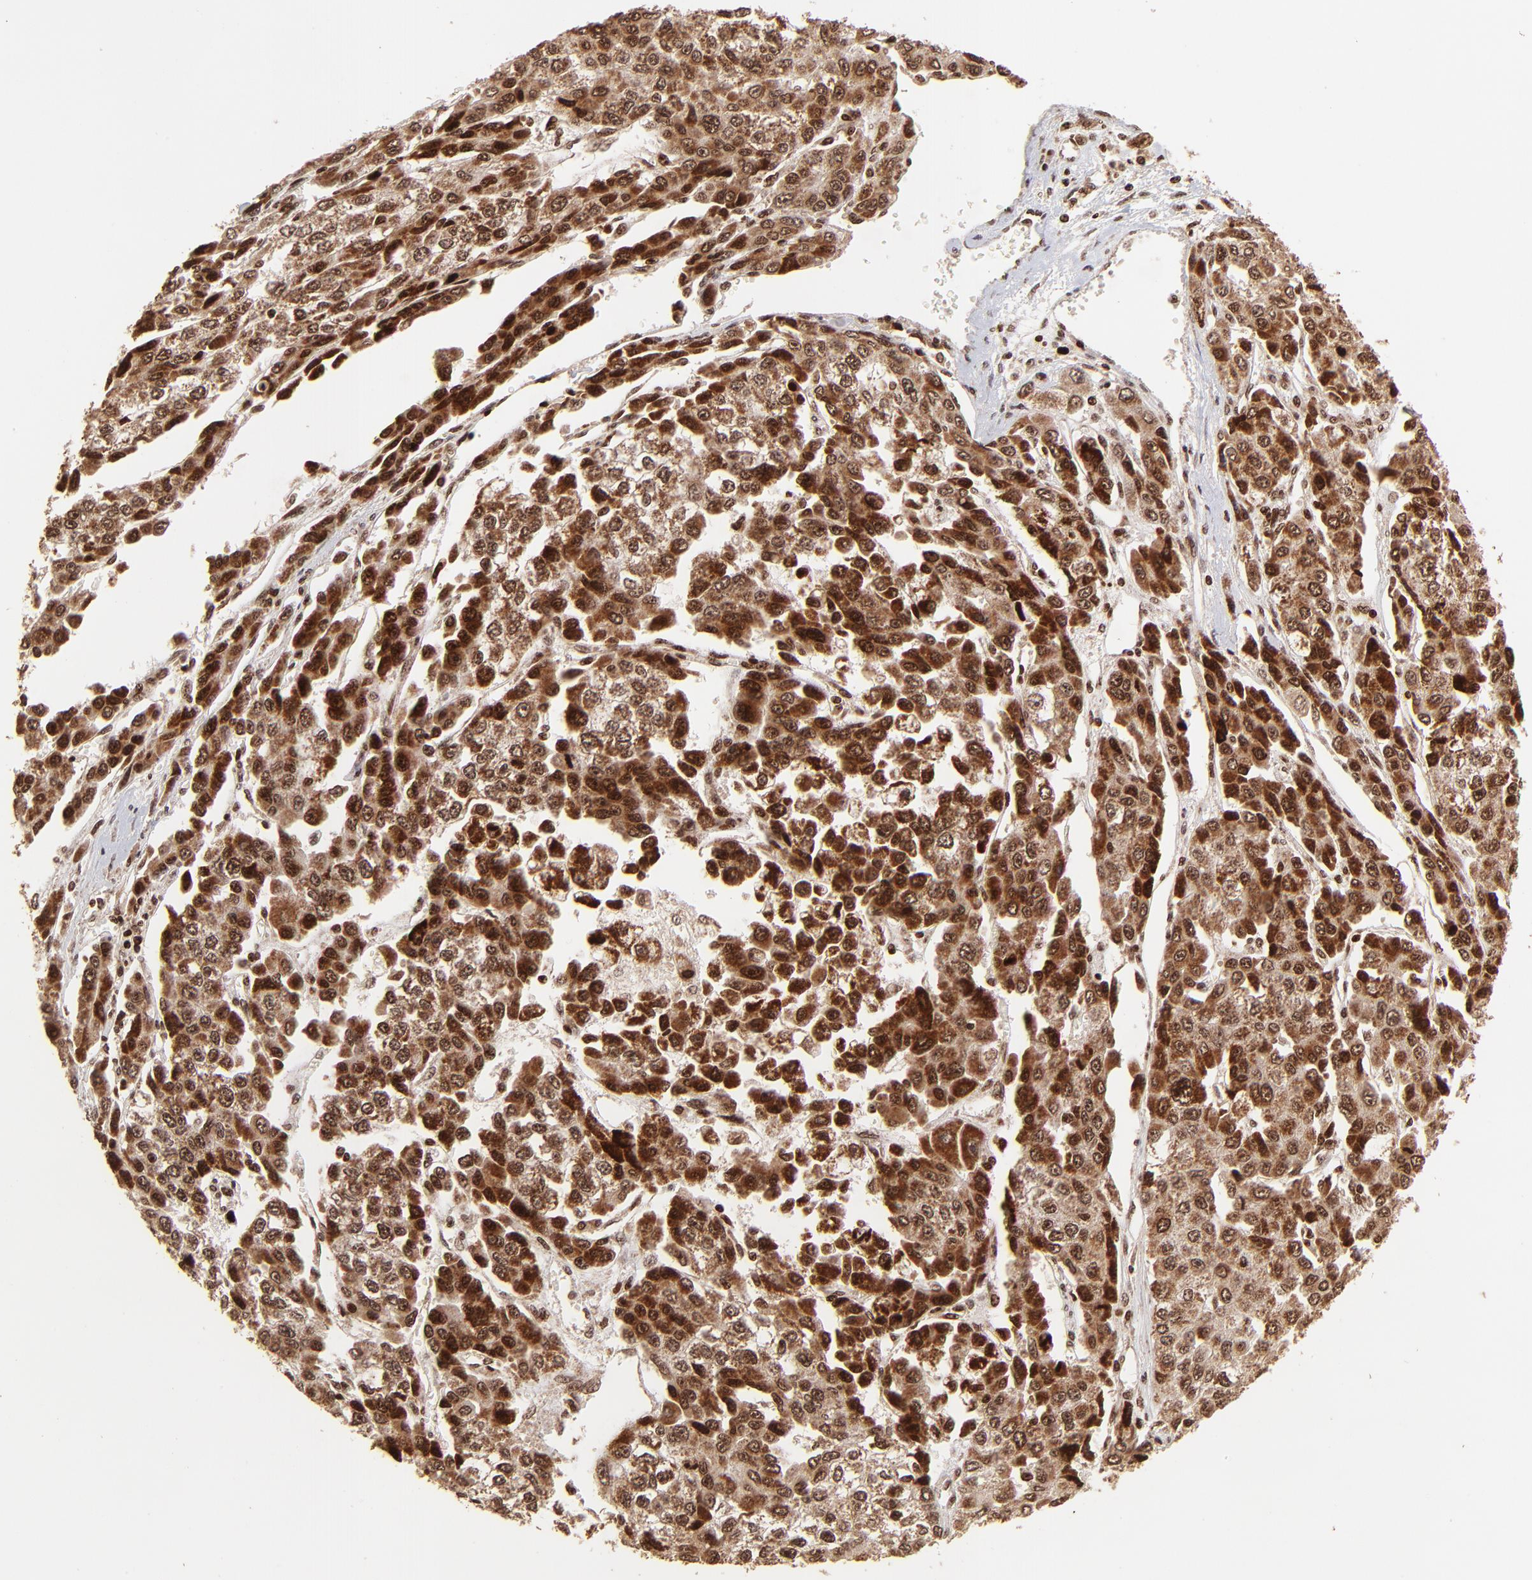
{"staining": {"intensity": "strong", "quantity": ">75%", "location": "cytoplasmic/membranous"}, "tissue": "liver cancer", "cell_type": "Tumor cells", "image_type": "cancer", "snomed": [{"axis": "morphology", "description": "Carcinoma, Hepatocellular, NOS"}, {"axis": "topography", "description": "Liver"}], "caption": "Immunohistochemical staining of liver hepatocellular carcinoma shows high levels of strong cytoplasmic/membranous protein staining in about >75% of tumor cells. Immunohistochemistry stains the protein of interest in brown and the nuclei are stained blue.", "gene": "MED15", "patient": {"sex": "female", "age": 66}}